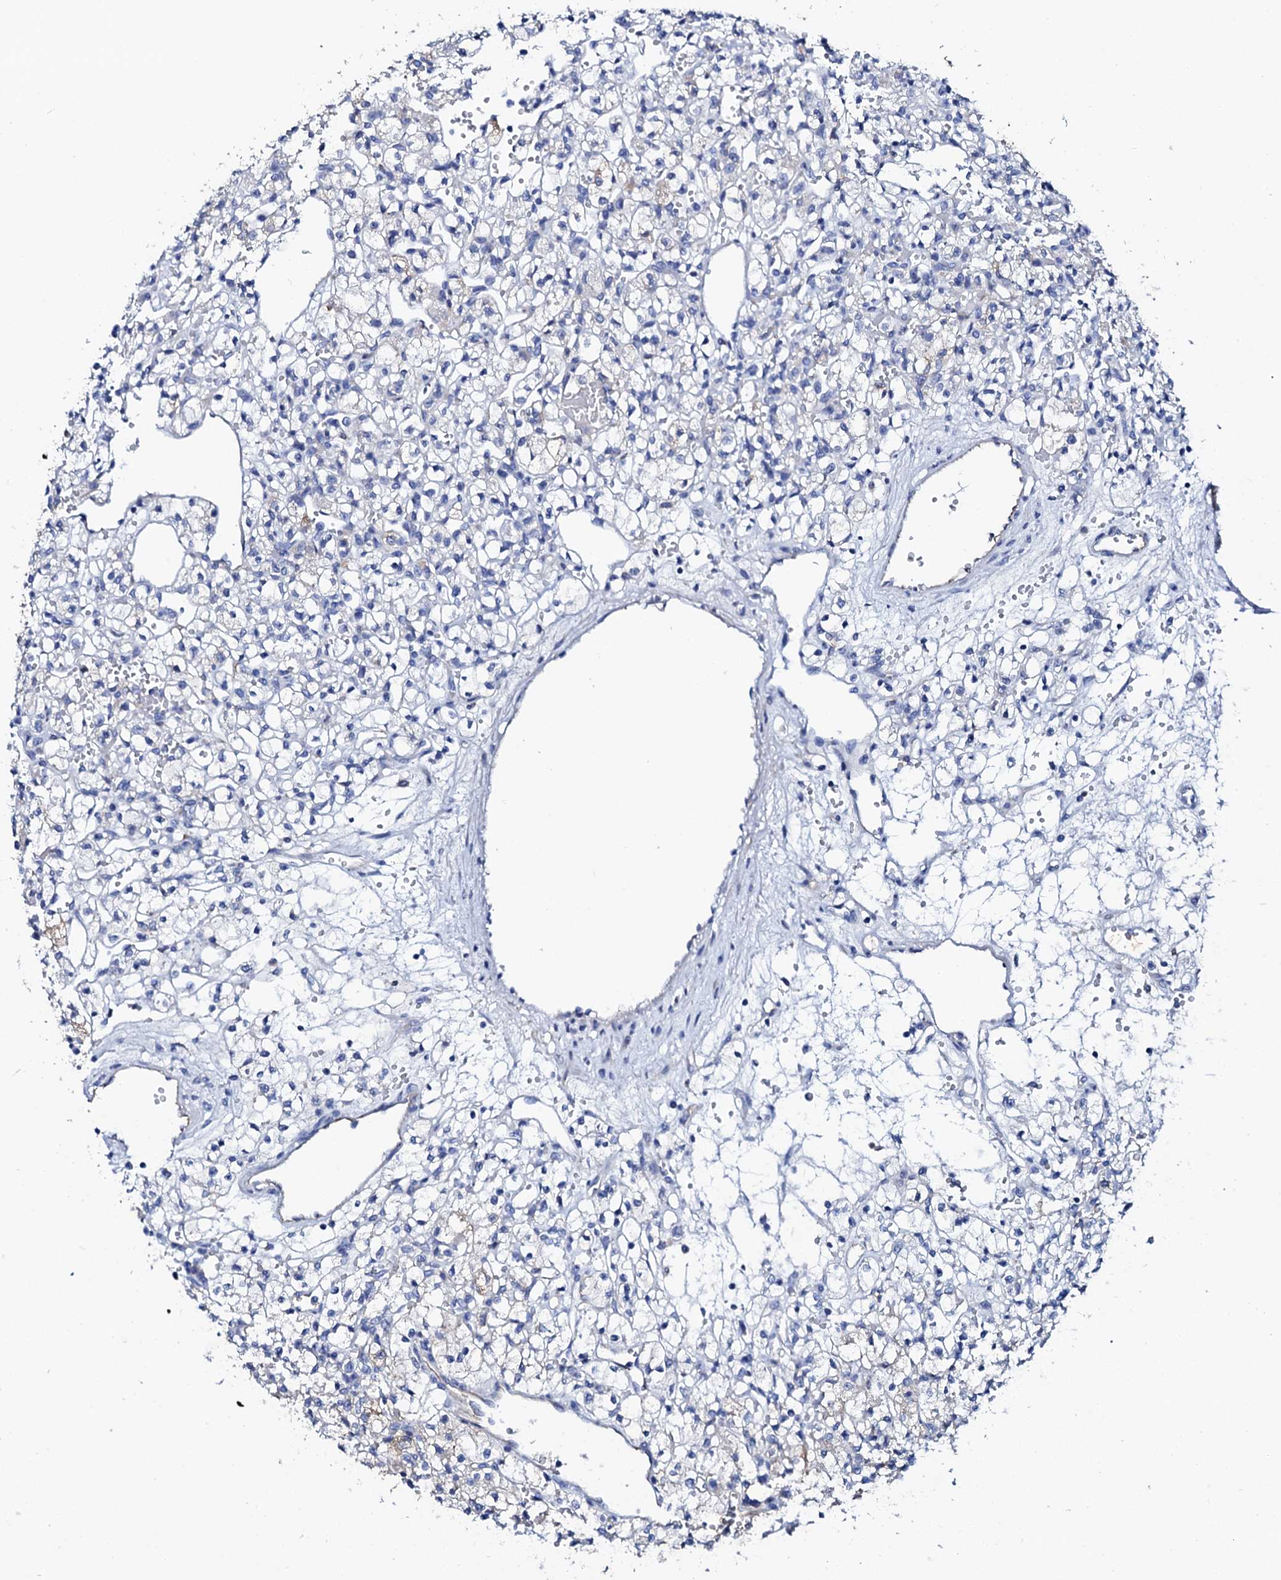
{"staining": {"intensity": "negative", "quantity": "none", "location": "none"}, "tissue": "renal cancer", "cell_type": "Tumor cells", "image_type": "cancer", "snomed": [{"axis": "morphology", "description": "Adenocarcinoma, NOS"}, {"axis": "topography", "description": "Kidney"}], "caption": "Tumor cells show no significant positivity in renal adenocarcinoma.", "gene": "GLB1L3", "patient": {"sex": "female", "age": 59}}